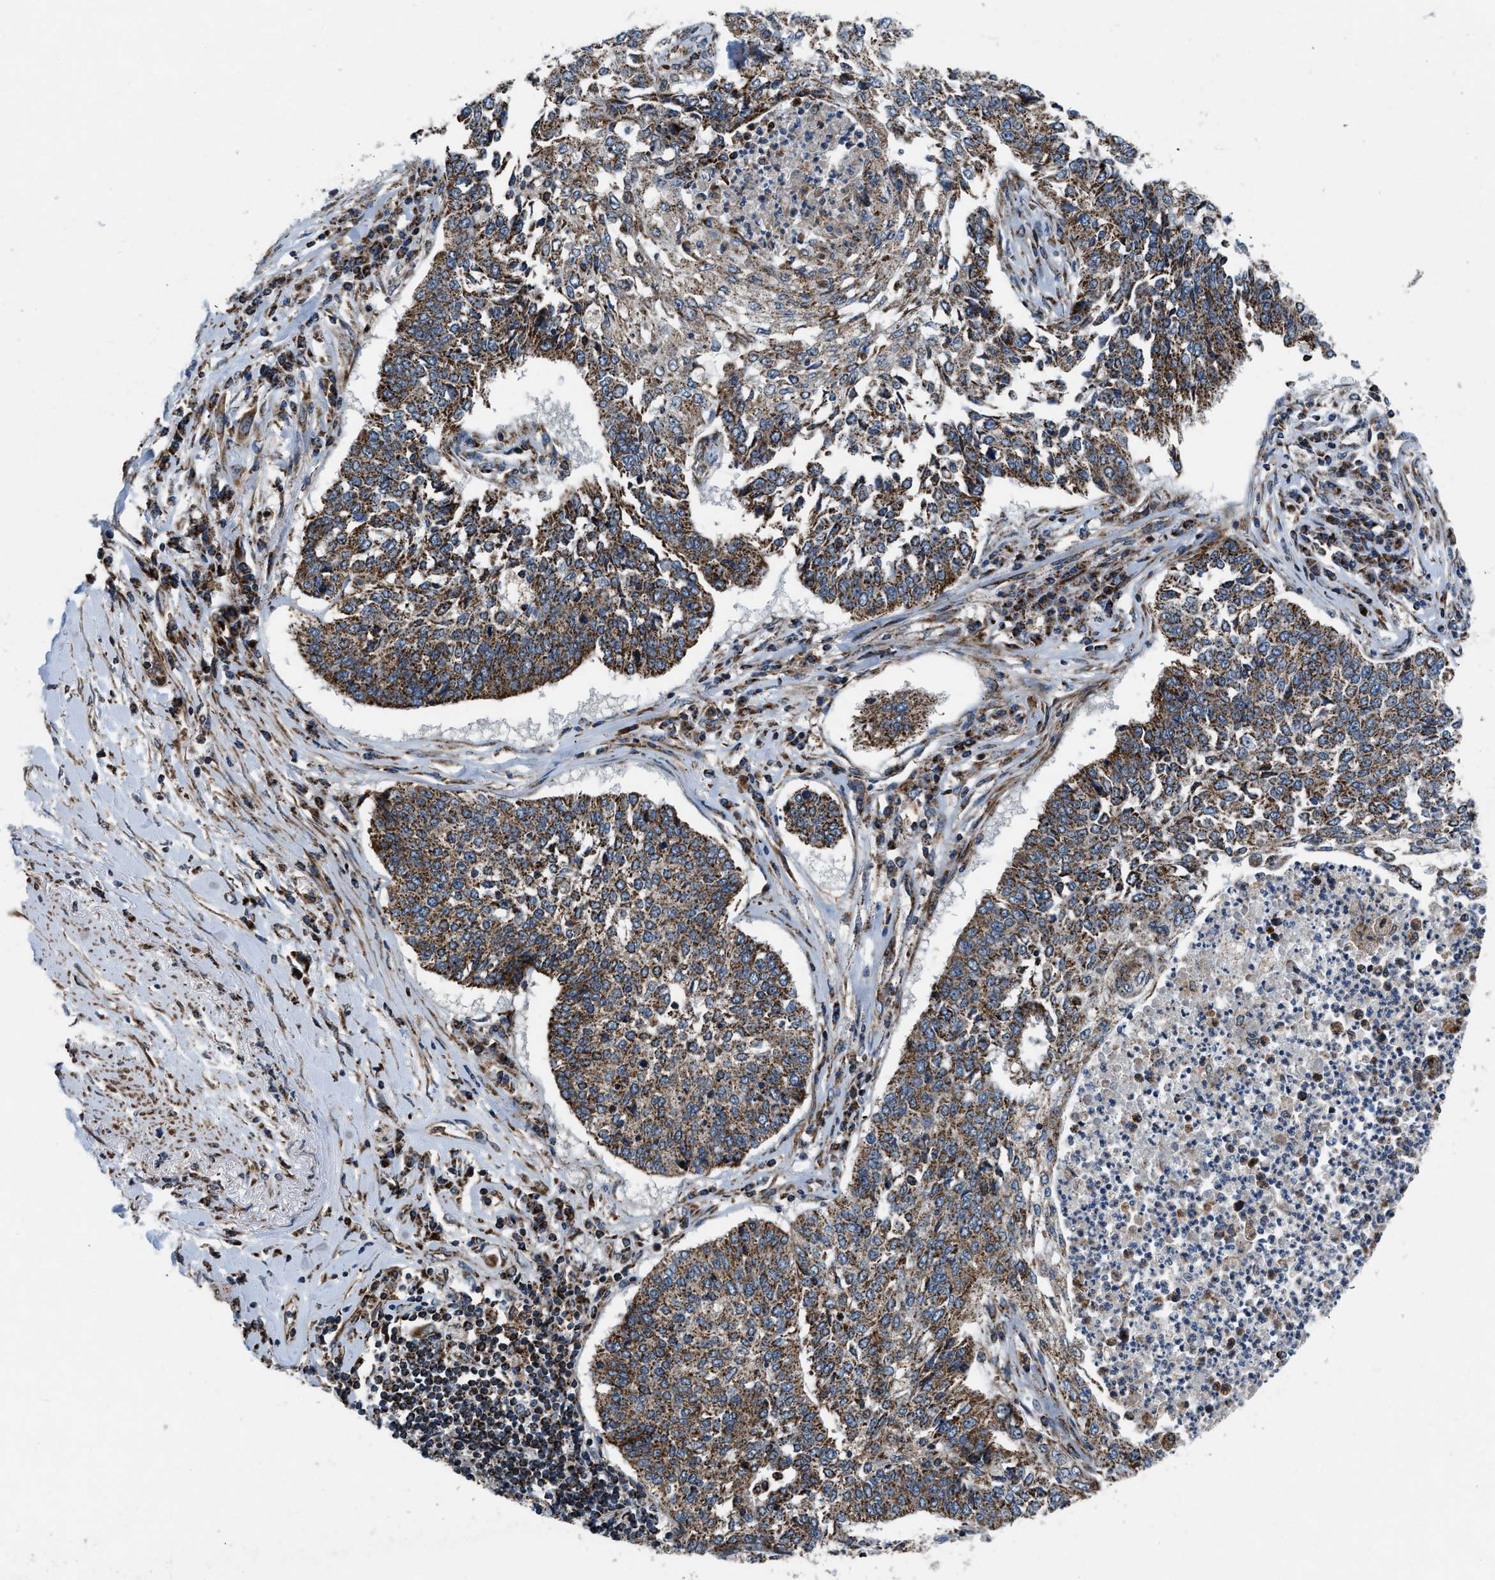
{"staining": {"intensity": "moderate", "quantity": ">75%", "location": "cytoplasmic/membranous"}, "tissue": "lung cancer", "cell_type": "Tumor cells", "image_type": "cancer", "snomed": [{"axis": "morphology", "description": "Normal tissue, NOS"}, {"axis": "morphology", "description": "Squamous cell carcinoma, NOS"}, {"axis": "topography", "description": "Cartilage tissue"}, {"axis": "topography", "description": "Bronchus"}, {"axis": "topography", "description": "Lung"}], "caption": "Immunohistochemical staining of lung cancer (squamous cell carcinoma) reveals medium levels of moderate cytoplasmic/membranous protein staining in approximately >75% of tumor cells.", "gene": "GSDME", "patient": {"sex": "female", "age": 49}}